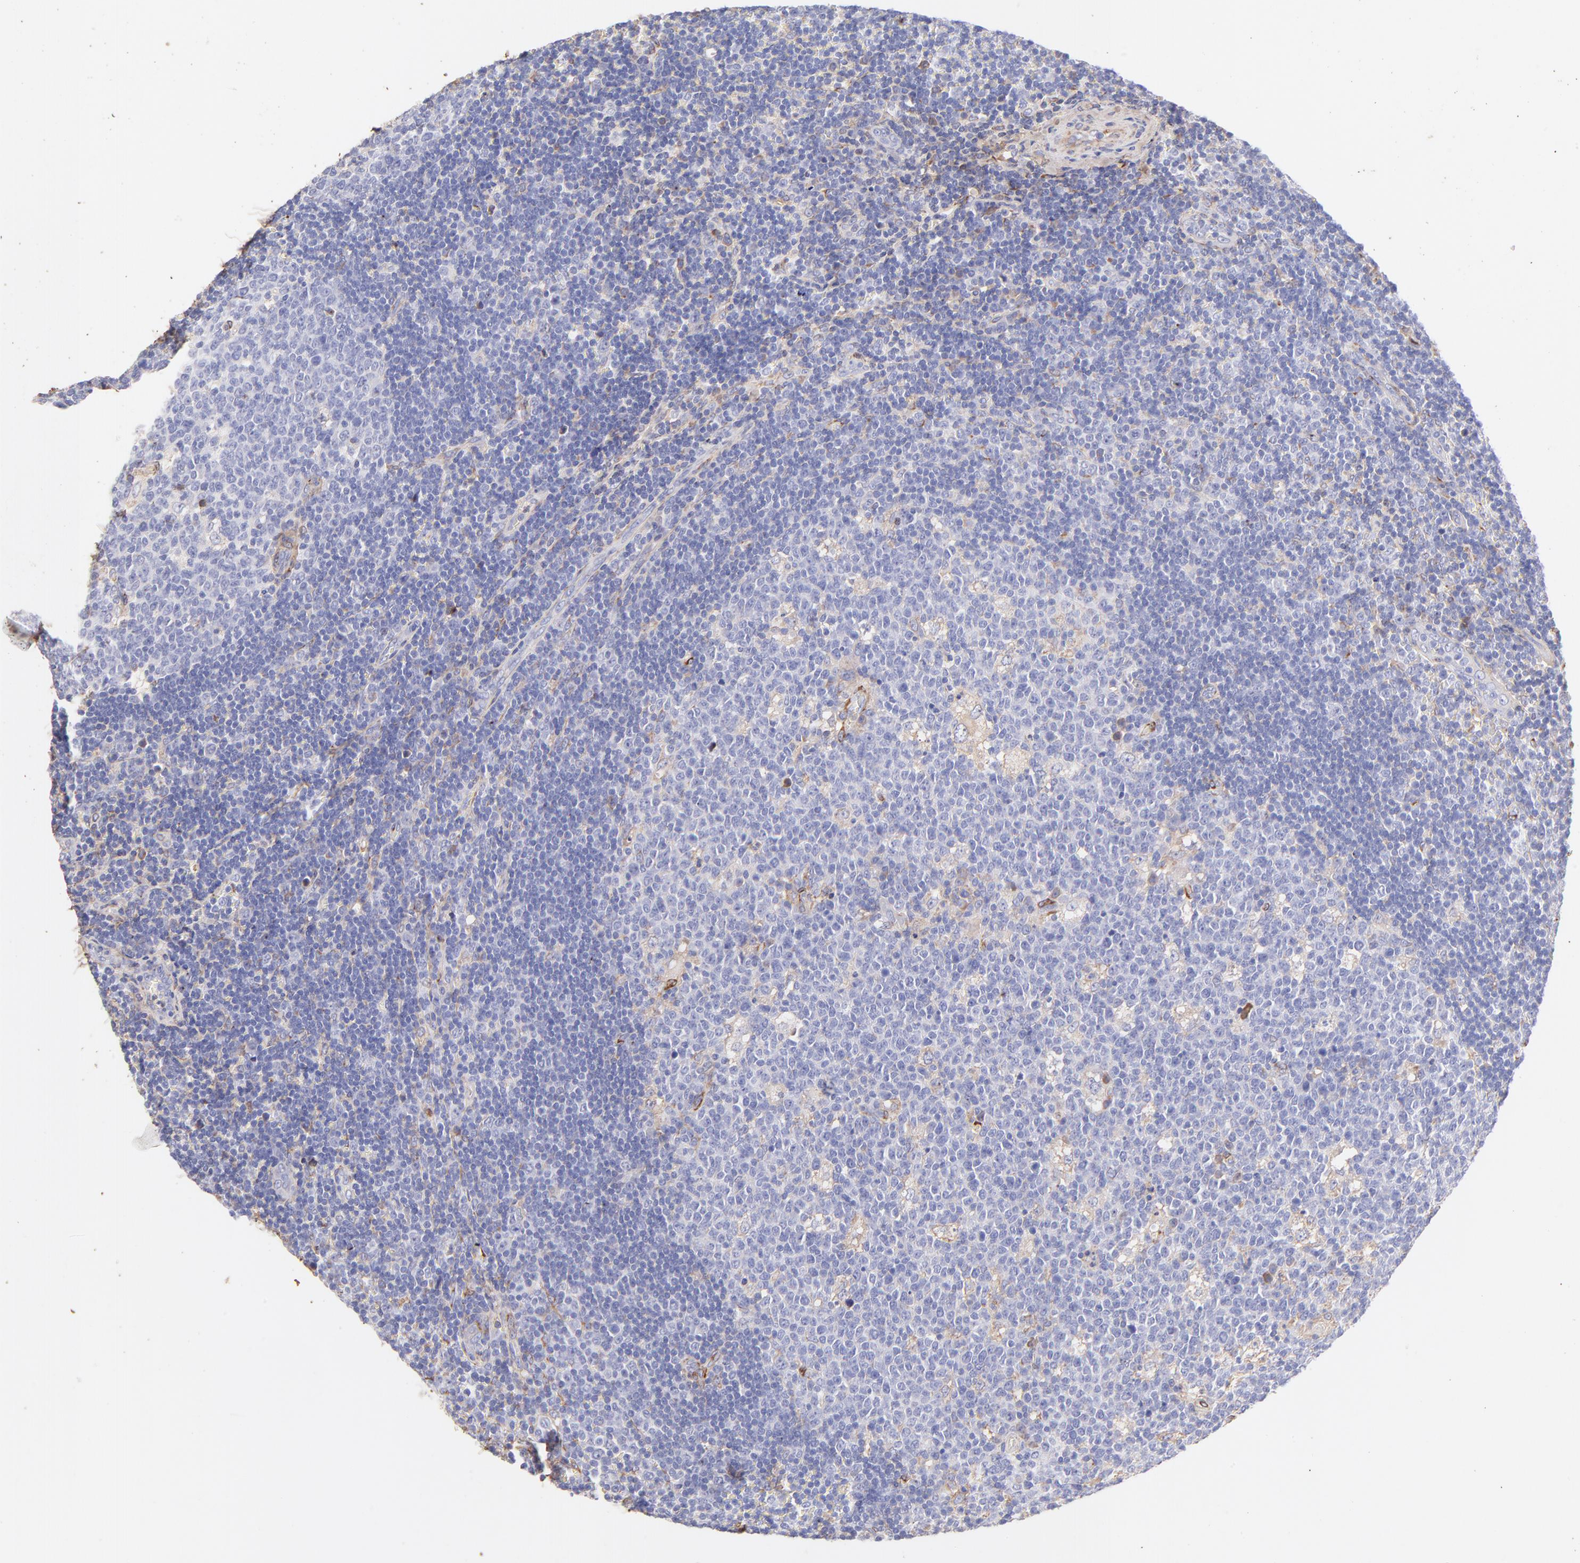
{"staining": {"intensity": "negative", "quantity": "none", "location": "none"}, "tissue": "lymph node", "cell_type": "Germinal center cells", "image_type": "normal", "snomed": [{"axis": "morphology", "description": "Normal tissue, NOS"}, {"axis": "topography", "description": "Lymph node"}, {"axis": "topography", "description": "Salivary gland"}], "caption": "DAB immunohistochemical staining of benign human lymph node demonstrates no significant staining in germinal center cells. The staining was performed using DAB (3,3'-diaminobenzidine) to visualize the protein expression in brown, while the nuclei were stained in blue with hematoxylin (Magnification: 20x).", "gene": "BGN", "patient": {"sex": "male", "age": 8}}